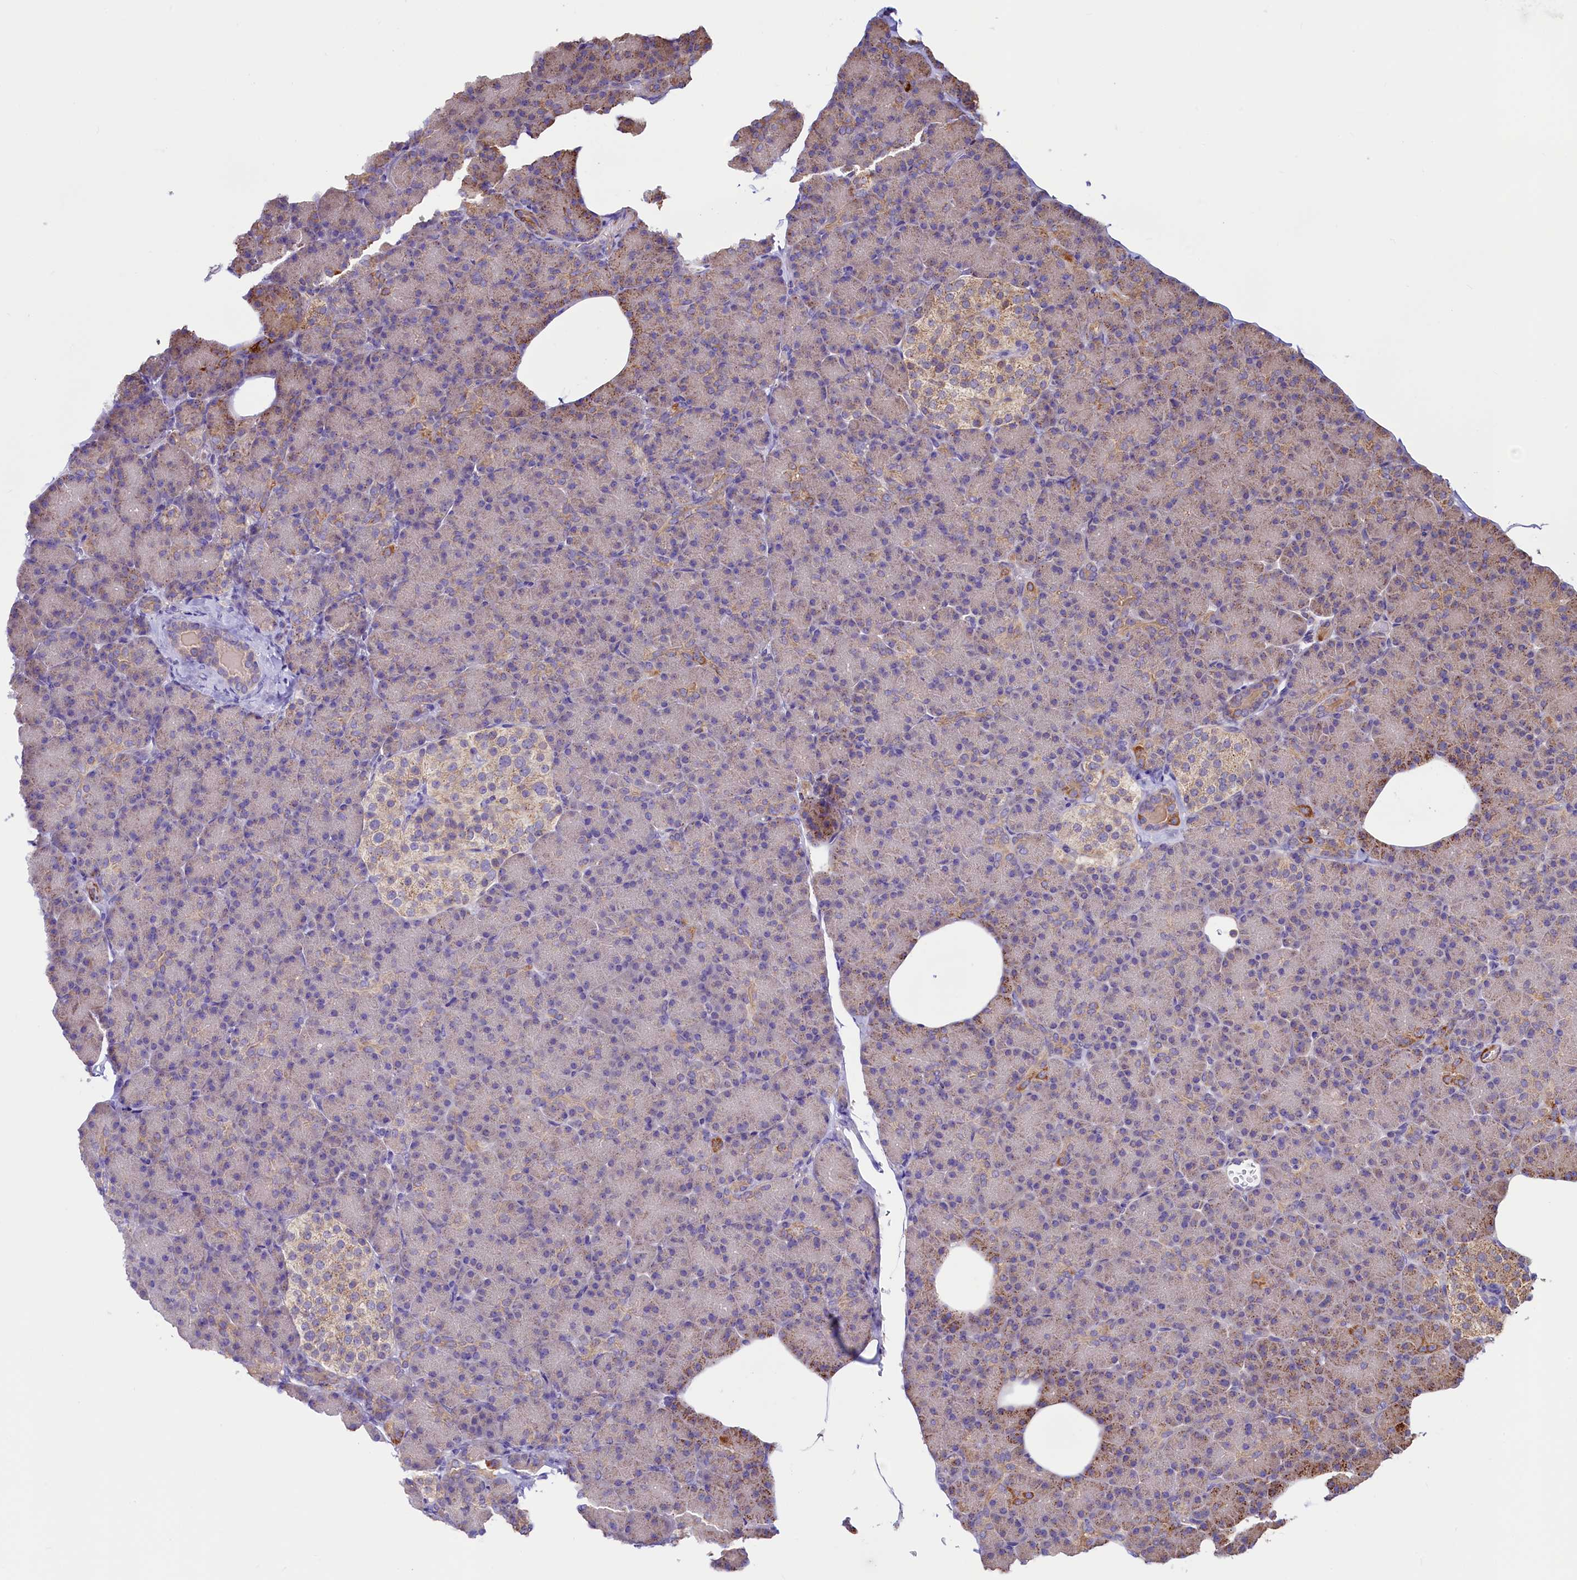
{"staining": {"intensity": "moderate", "quantity": "25%-75%", "location": "cytoplasmic/membranous"}, "tissue": "pancreas", "cell_type": "Exocrine glandular cells", "image_type": "normal", "snomed": [{"axis": "morphology", "description": "Normal tissue, NOS"}, {"axis": "topography", "description": "Pancreas"}], "caption": "A high-resolution histopathology image shows immunohistochemistry (IHC) staining of normal pancreas, which displays moderate cytoplasmic/membranous positivity in approximately 25%-75% of exocrine glandular cells.", "gene": "CIAO3", "patient": {"sex": "female", "age": 43}}